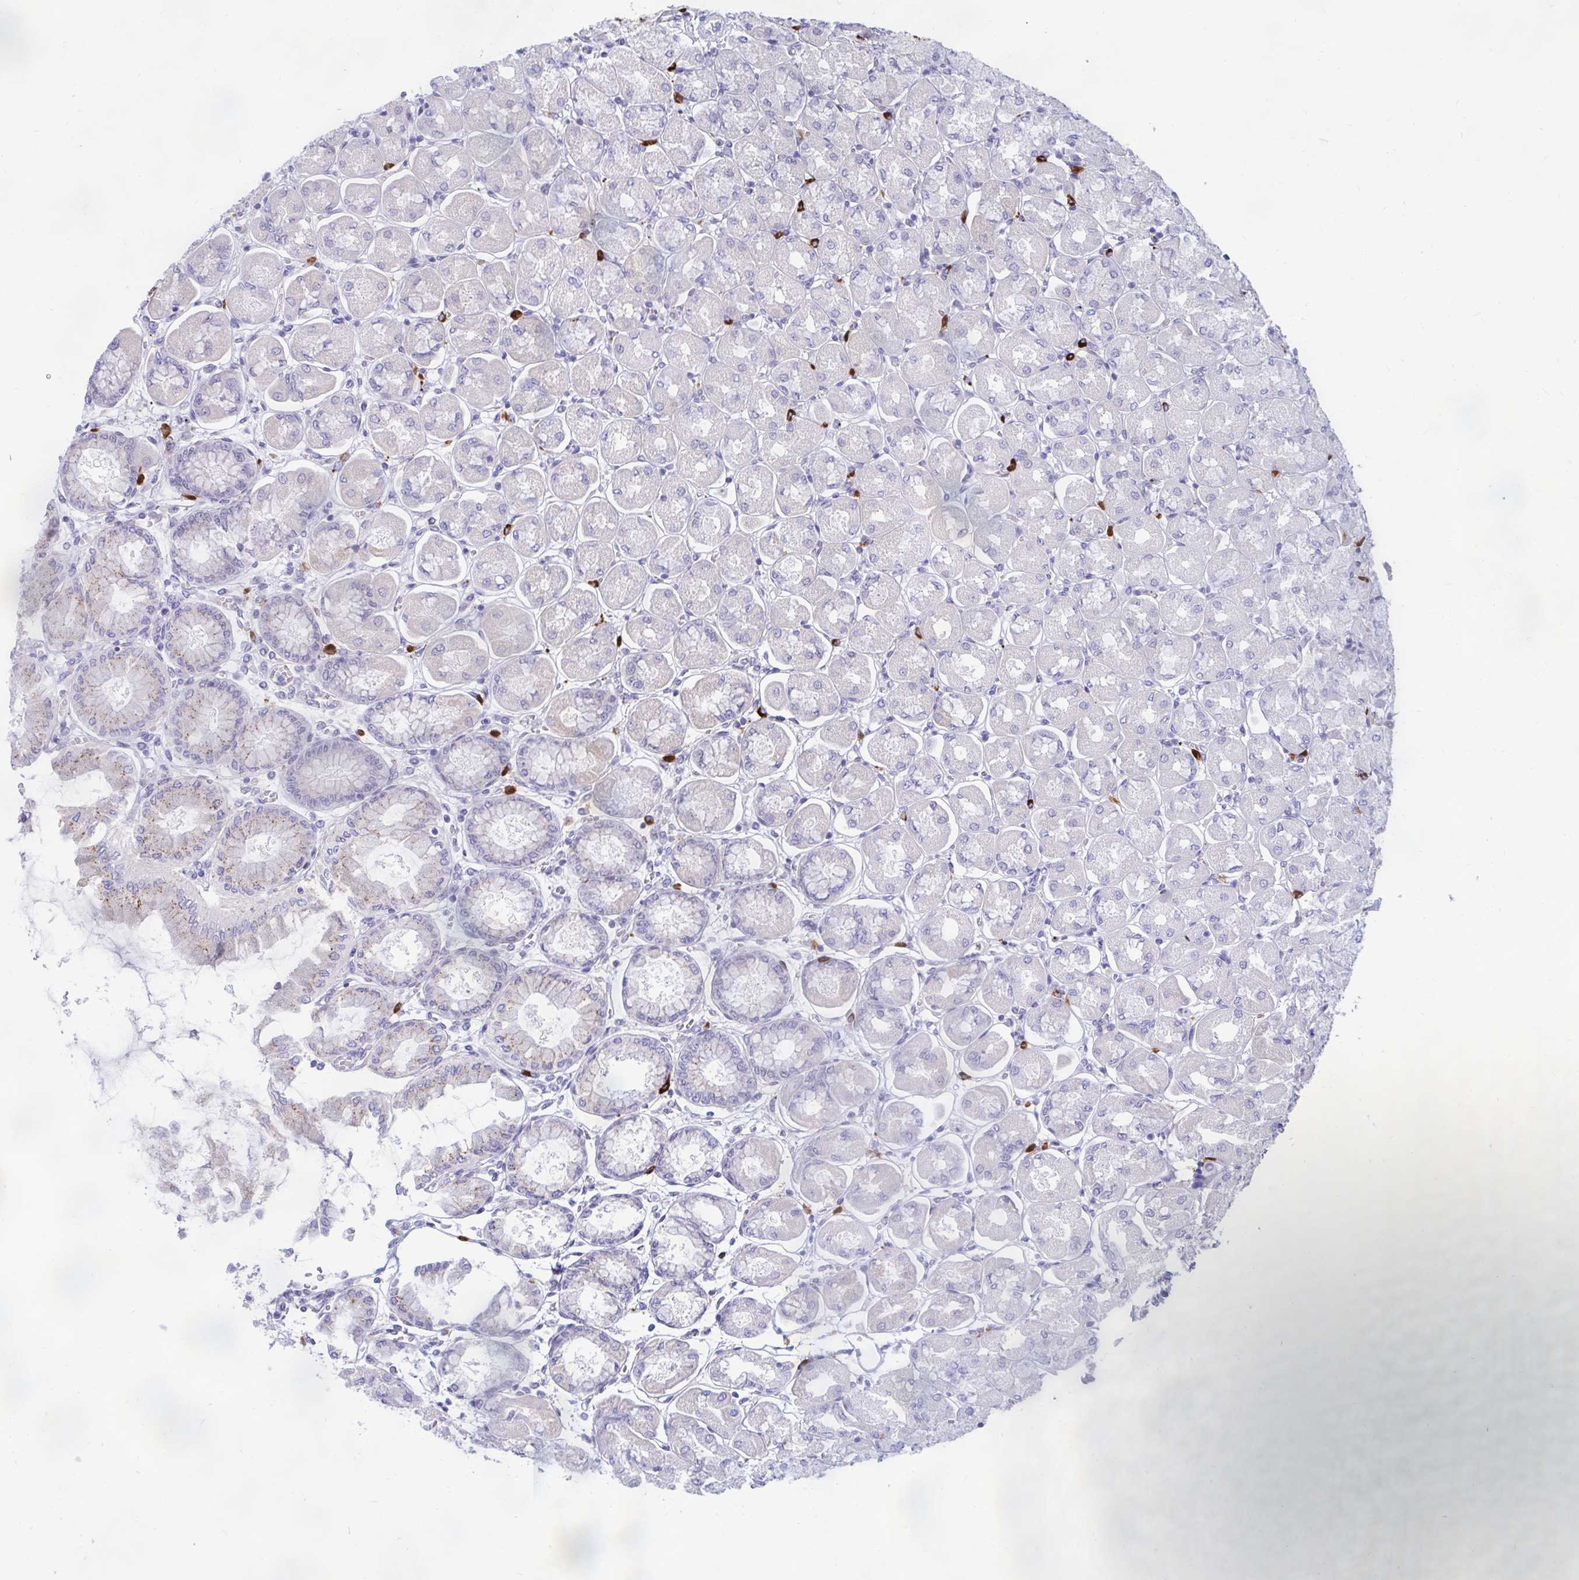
{"staining": {"intensity": "negative", "quantity": "none", "location": "none"}, "tissue": "stomach", "cell_type": "Glandular cells", "image_type": "normal", "snomed": [{"axis": "morphology", "description": "Normal tissue, NOS"}, {"axis": "topography", "description": "Stomach, upper"}], "caption": "IHC image of benign stomach: human stomach stained with DAB (3,3'-diaminobenzidine) displays no significant protein expression in glandular cells. (DAB immunohistochemistry with hematoxylin counter stain).", "gene": "FAM219B", "patient": {"sex": "female", "age": 56}}